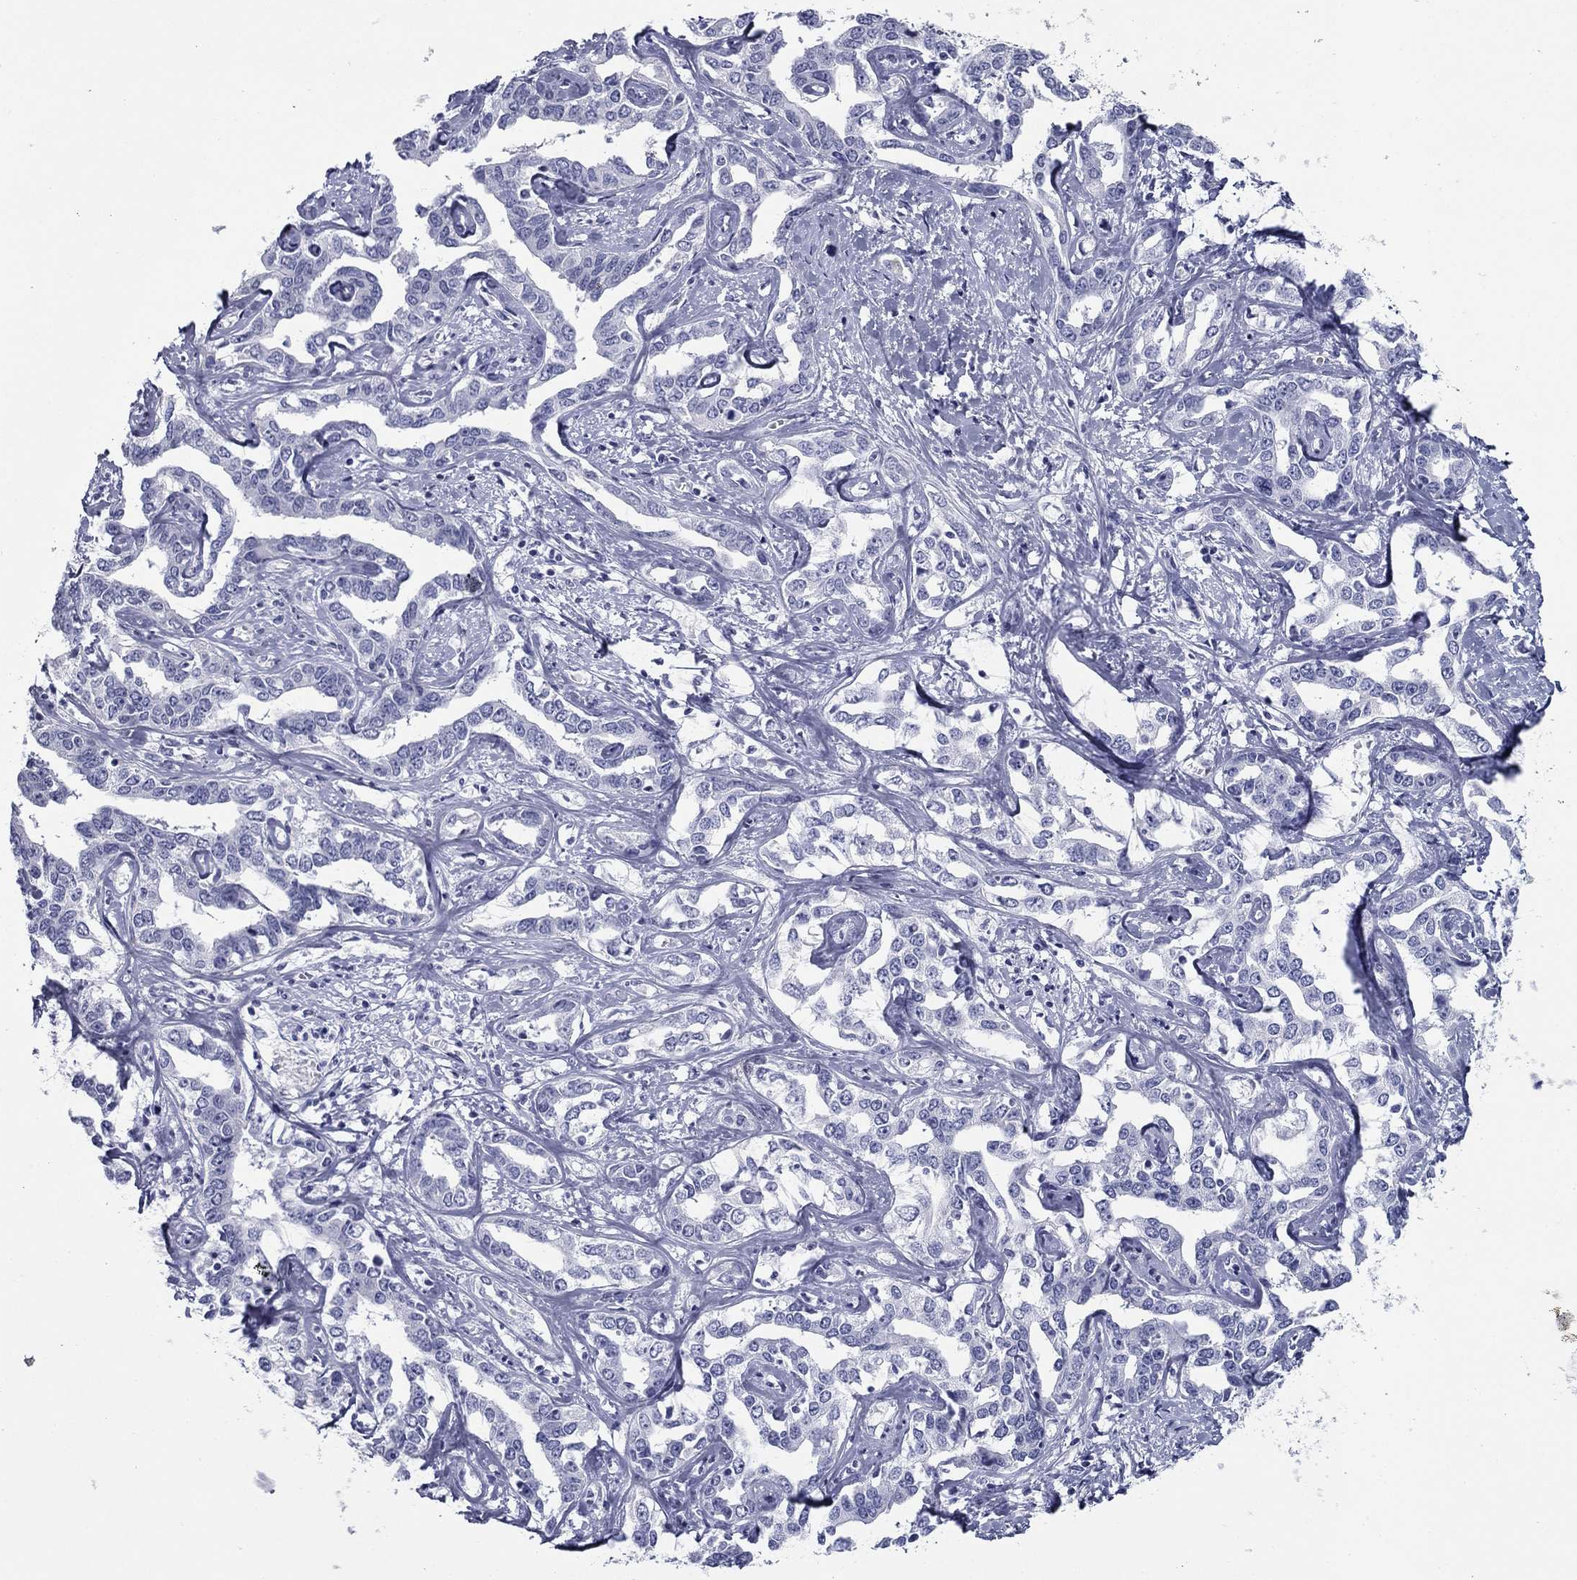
{"staining": {"intensity": "negative", "quantity": "none", "location": "none"}, "tissue": "liver cancer", "cell_type": "Tumor cells", "image_type": "cancer", "snomed": [{"axis": "morphology", "description": "Cholangiocarcinoma"}, {"axis": "topography", "description": "Liver"}], "caption": "An IHC image of liver cancer (cholangiocarcinoma) is shown. There is no staining in tumor cells of liver cancer (cholangiocarcinoma).", "gene": "ZP2", "patient": {"sex": "male", "age": 59}}